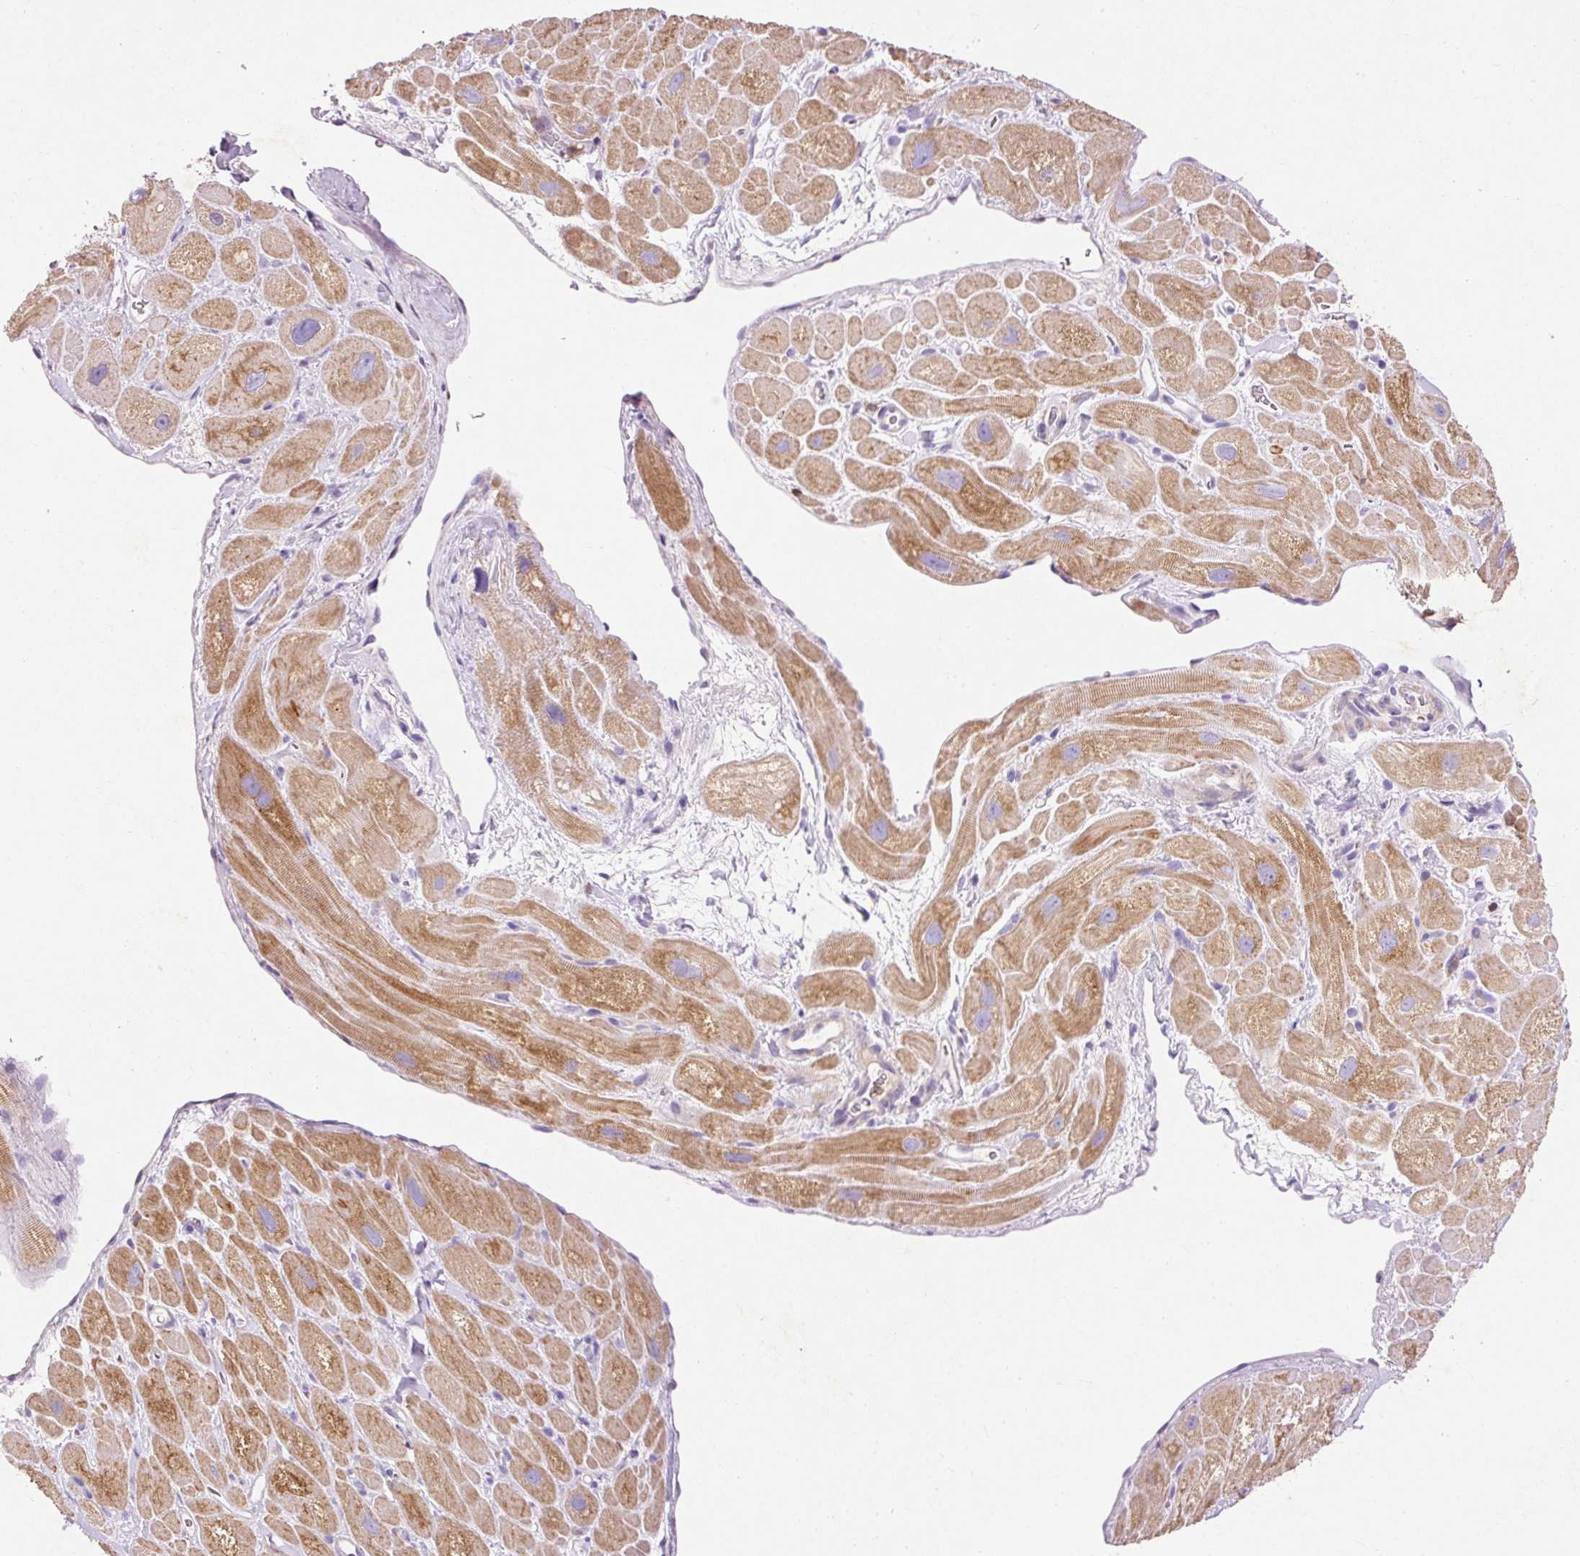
{"staining": {"intensity": "moderate", "quantity": ">75%", "location": "cytoplasmic/membranous"}, "tissue": "heart muscle", "cell_type": "Cardiomyocytes", "image_type": "normal", "snomed": [{"axis": "morphology", "description": "Normal tissue, NOS"}, {"axis": "topography", "description": "Heart"}], "caption": "This histopathology image demonstrates benign heart muscle stained with immunohistochemistry (IHC) to label a protein in brown. The cytoplasmic/membranous of cardiomyocytes show moderate positivity for the protein. Nuclei are counter-stained blue.", "gene": "IMMT", "patient": {"sex": "male", "age": 49}}